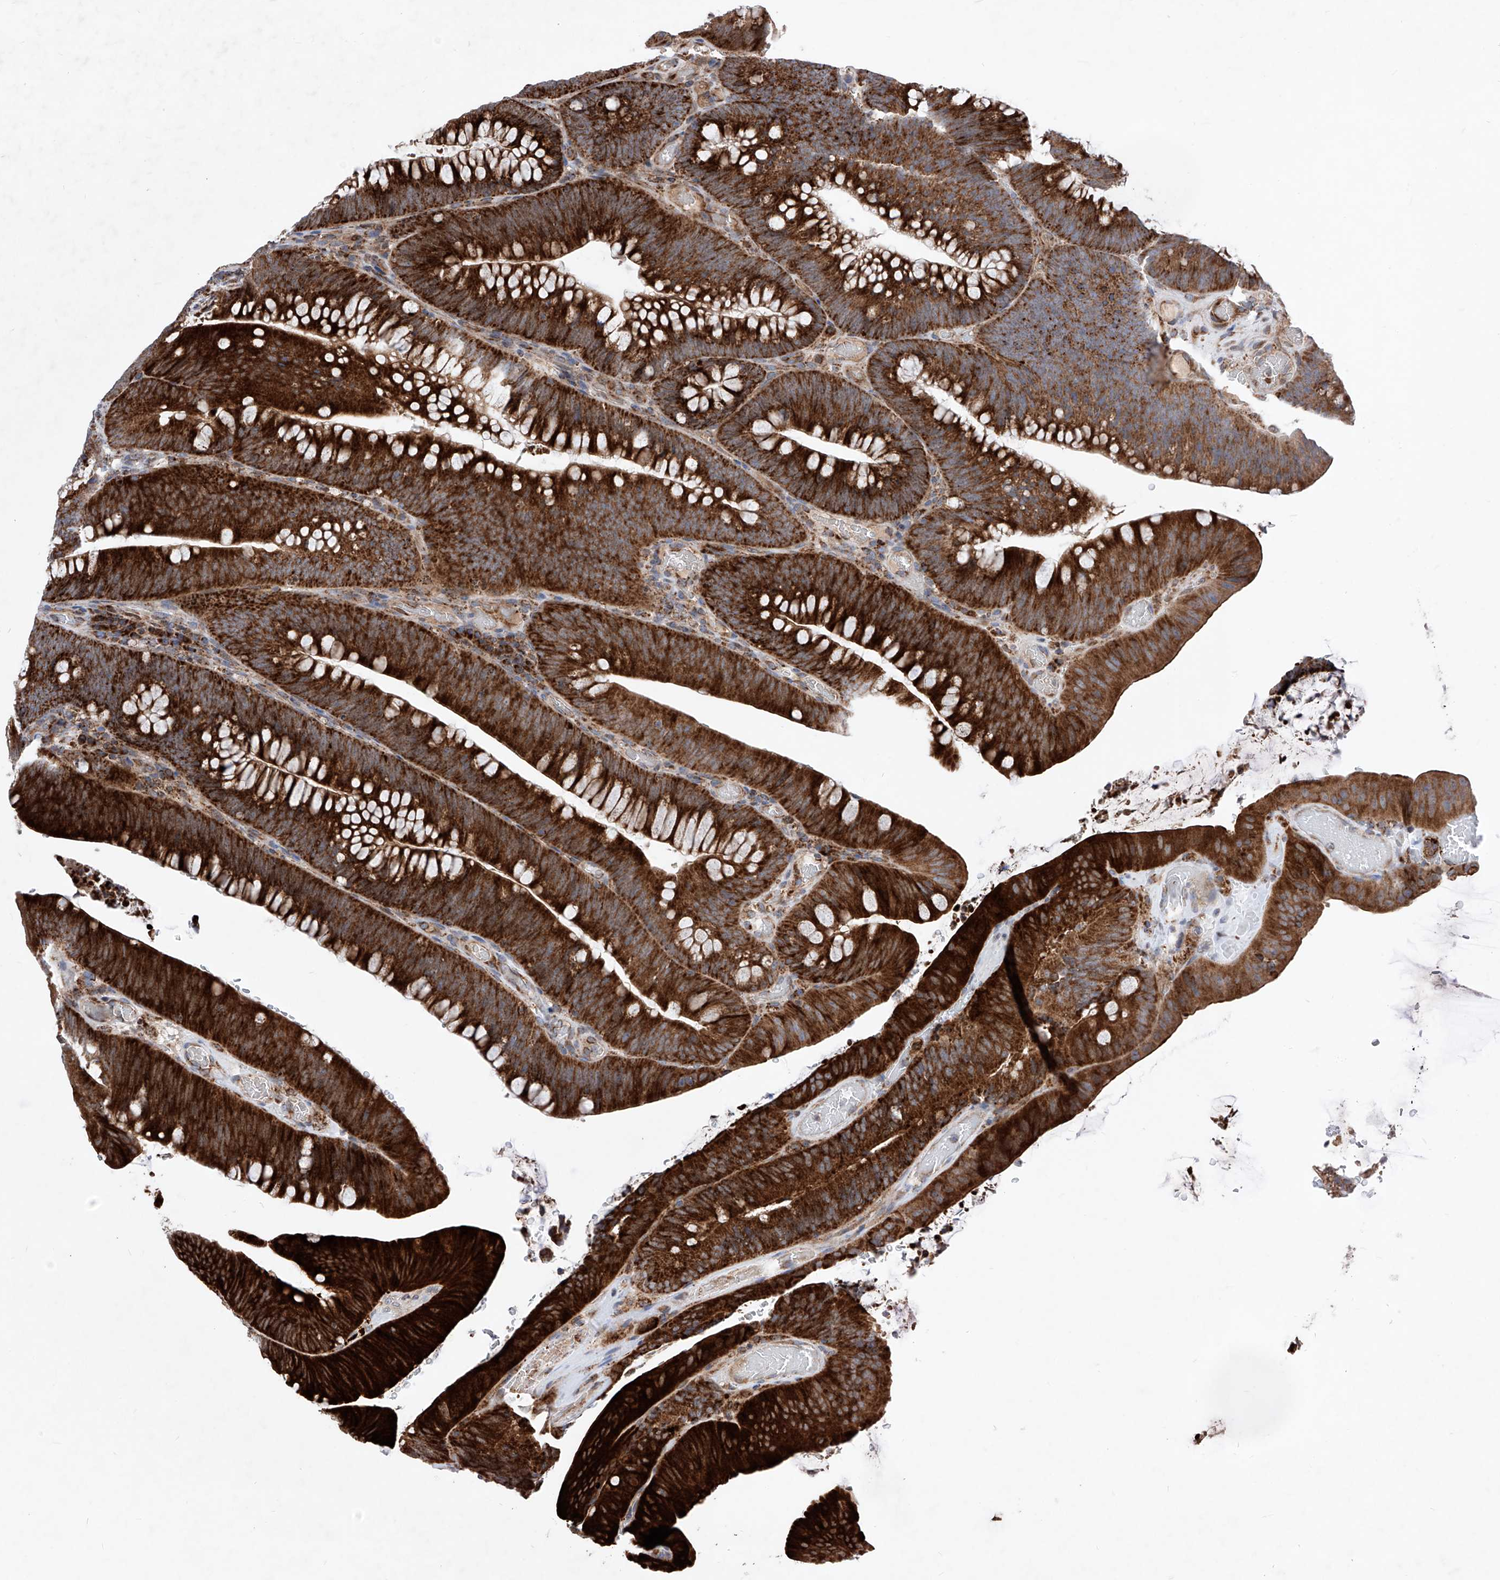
{"staining": {"intensity": "strong", "quantity": ">75%", "location": "cytoplasmic/membranous"}, "tissue": "colorectal cancer", "cell_type": "Tumor cells", "image_type": "cancer", "snomed": [{"axis": "morphology", "description": "Normal tissue, NOS"}, {"axis": "topography", "description": "Colon"}], "caption": "DAB immunohistochemical staining of colorectal cancer shows strong cytoplasmic/membranous protein positivity in about >75% of tumor cells.", "gene": "SEMA6A", "patient": {"sex": "female", "age": 82}}